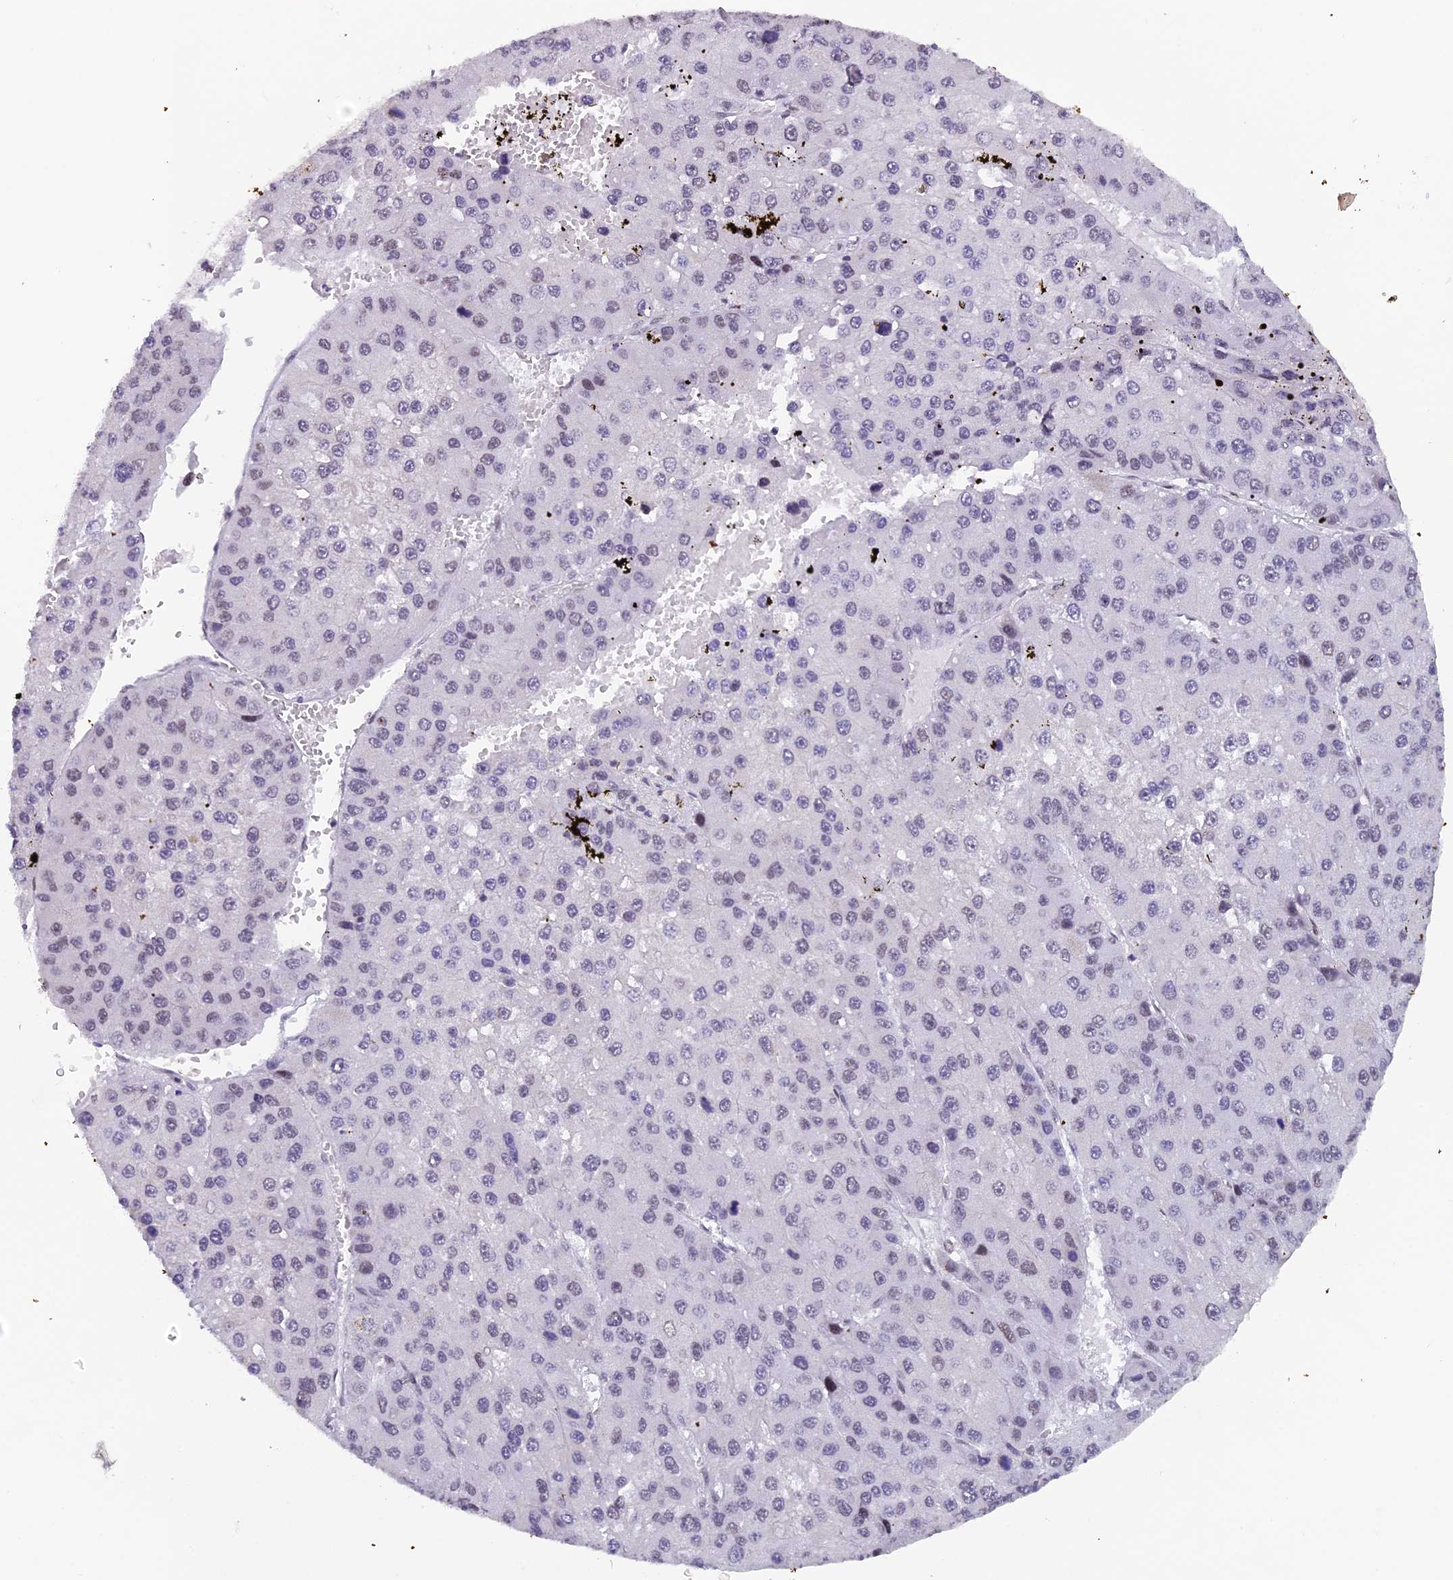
{"staining": {"intensity": "negative", "quantity": "none", "location": "none"}, "tissue": "liver cancer", "cell_type": "Tumor cells", "image_type": "cancer", "snomed": [{"axis": "morphology", "description": "Carcinoma, Hepatocellular, NOS"}, {"axis": "topography", "description": "Liver"}], "caption": "High magnification brightfield microscopy of liver cancer stained with DAB (brown) and counterstained with hematoxylin (blue): tumor cells show no significant expression.", "gene": "XKR9", "patient": {"sex": "female", "age": 73}}